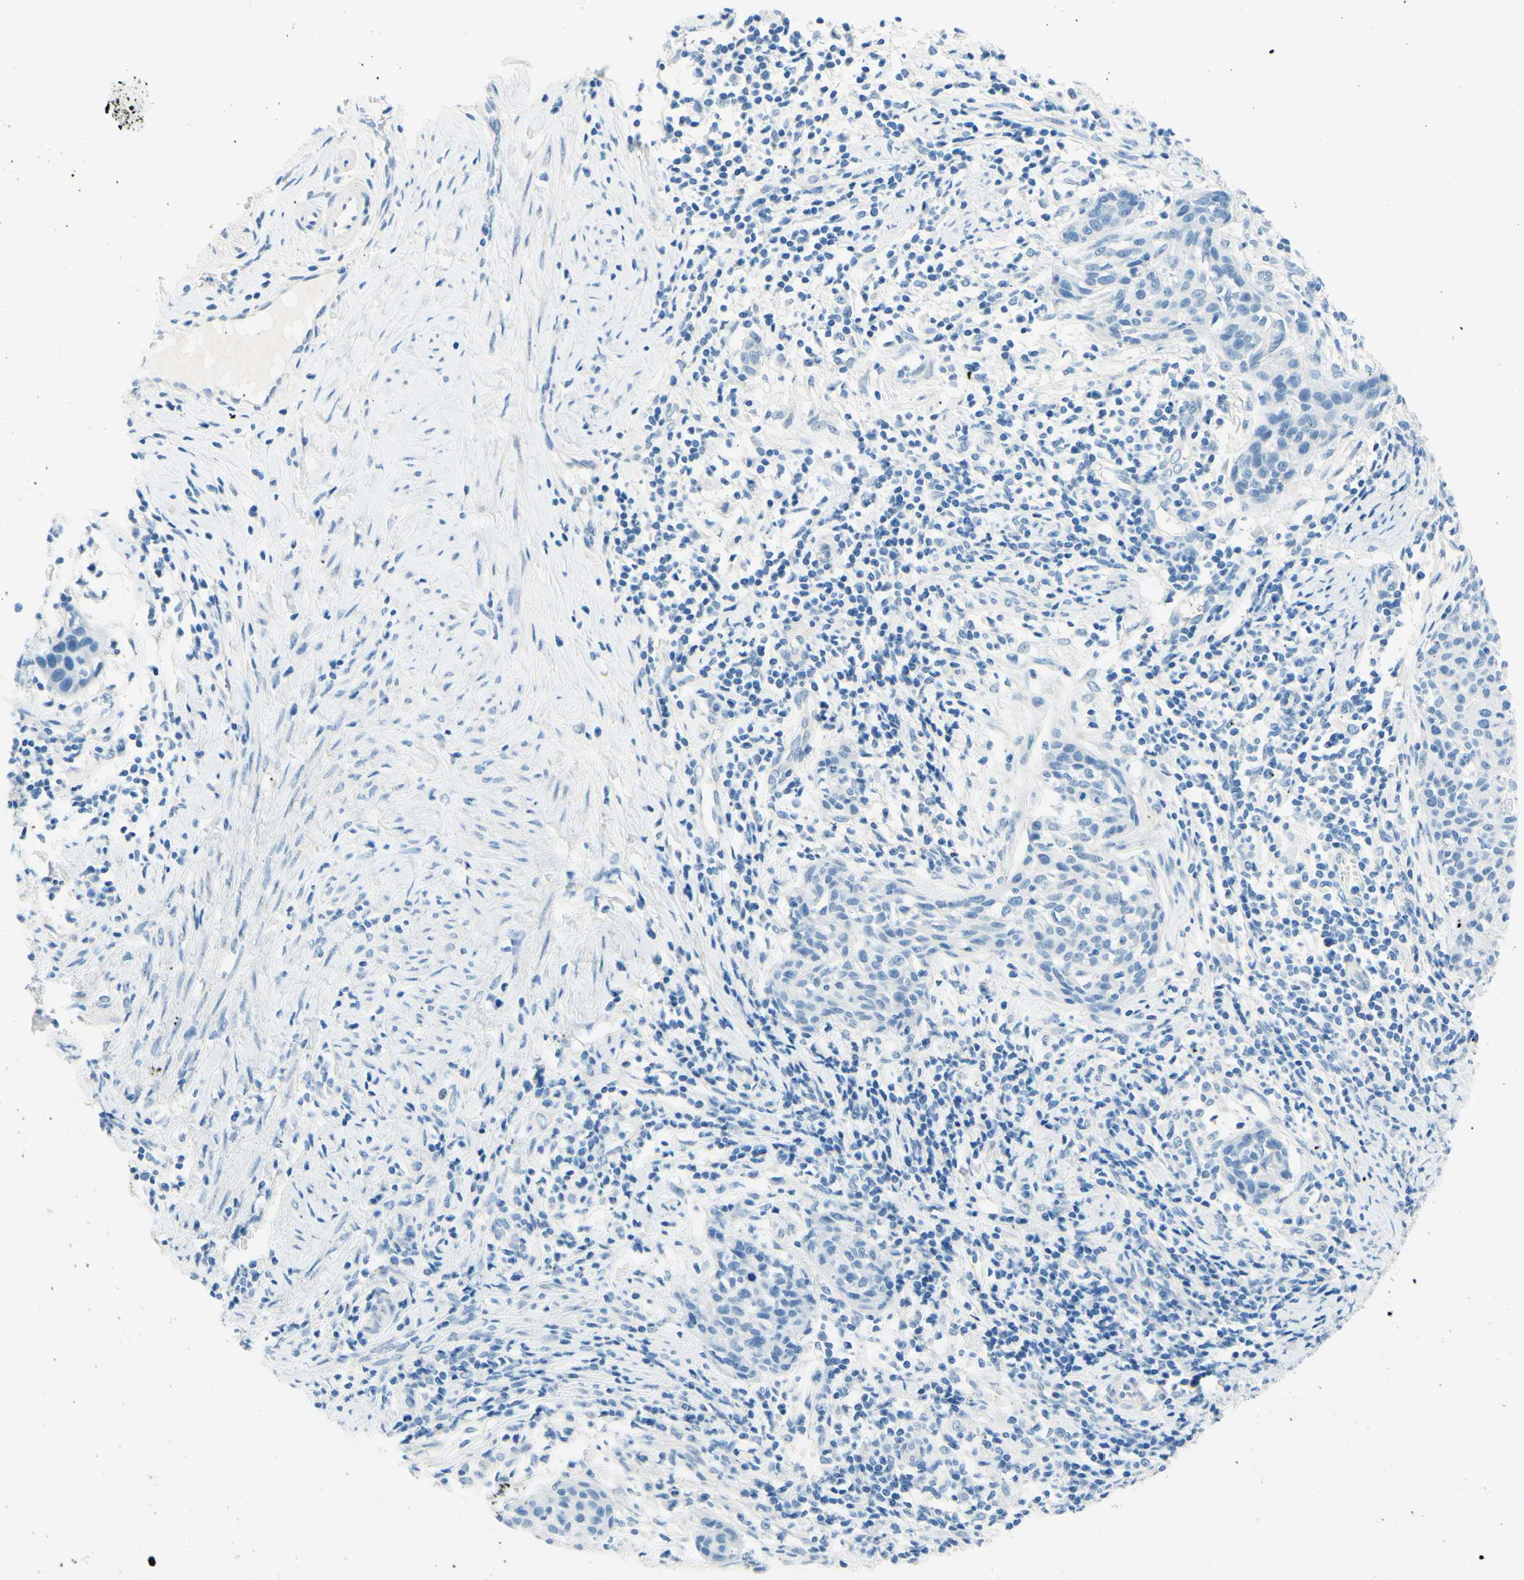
{"staining": {"intensity": "negative", "quantity": "none", "location": "none"}, "tissue": "cervical cancer", "cell_type": "Tumor cells", "image_type": "cancer", "snomed": [{"axis": "morphology", "description": "Squamous cell carcinoma, NOS"}, {"axis": "topography", "description": "Cervix"}], "caption": "Tumor cells show no significant expression in cervical cancer (squamous cell carcinoma).", "gene": "PASD1", "patient": {"sex": "female", "age": 38}}